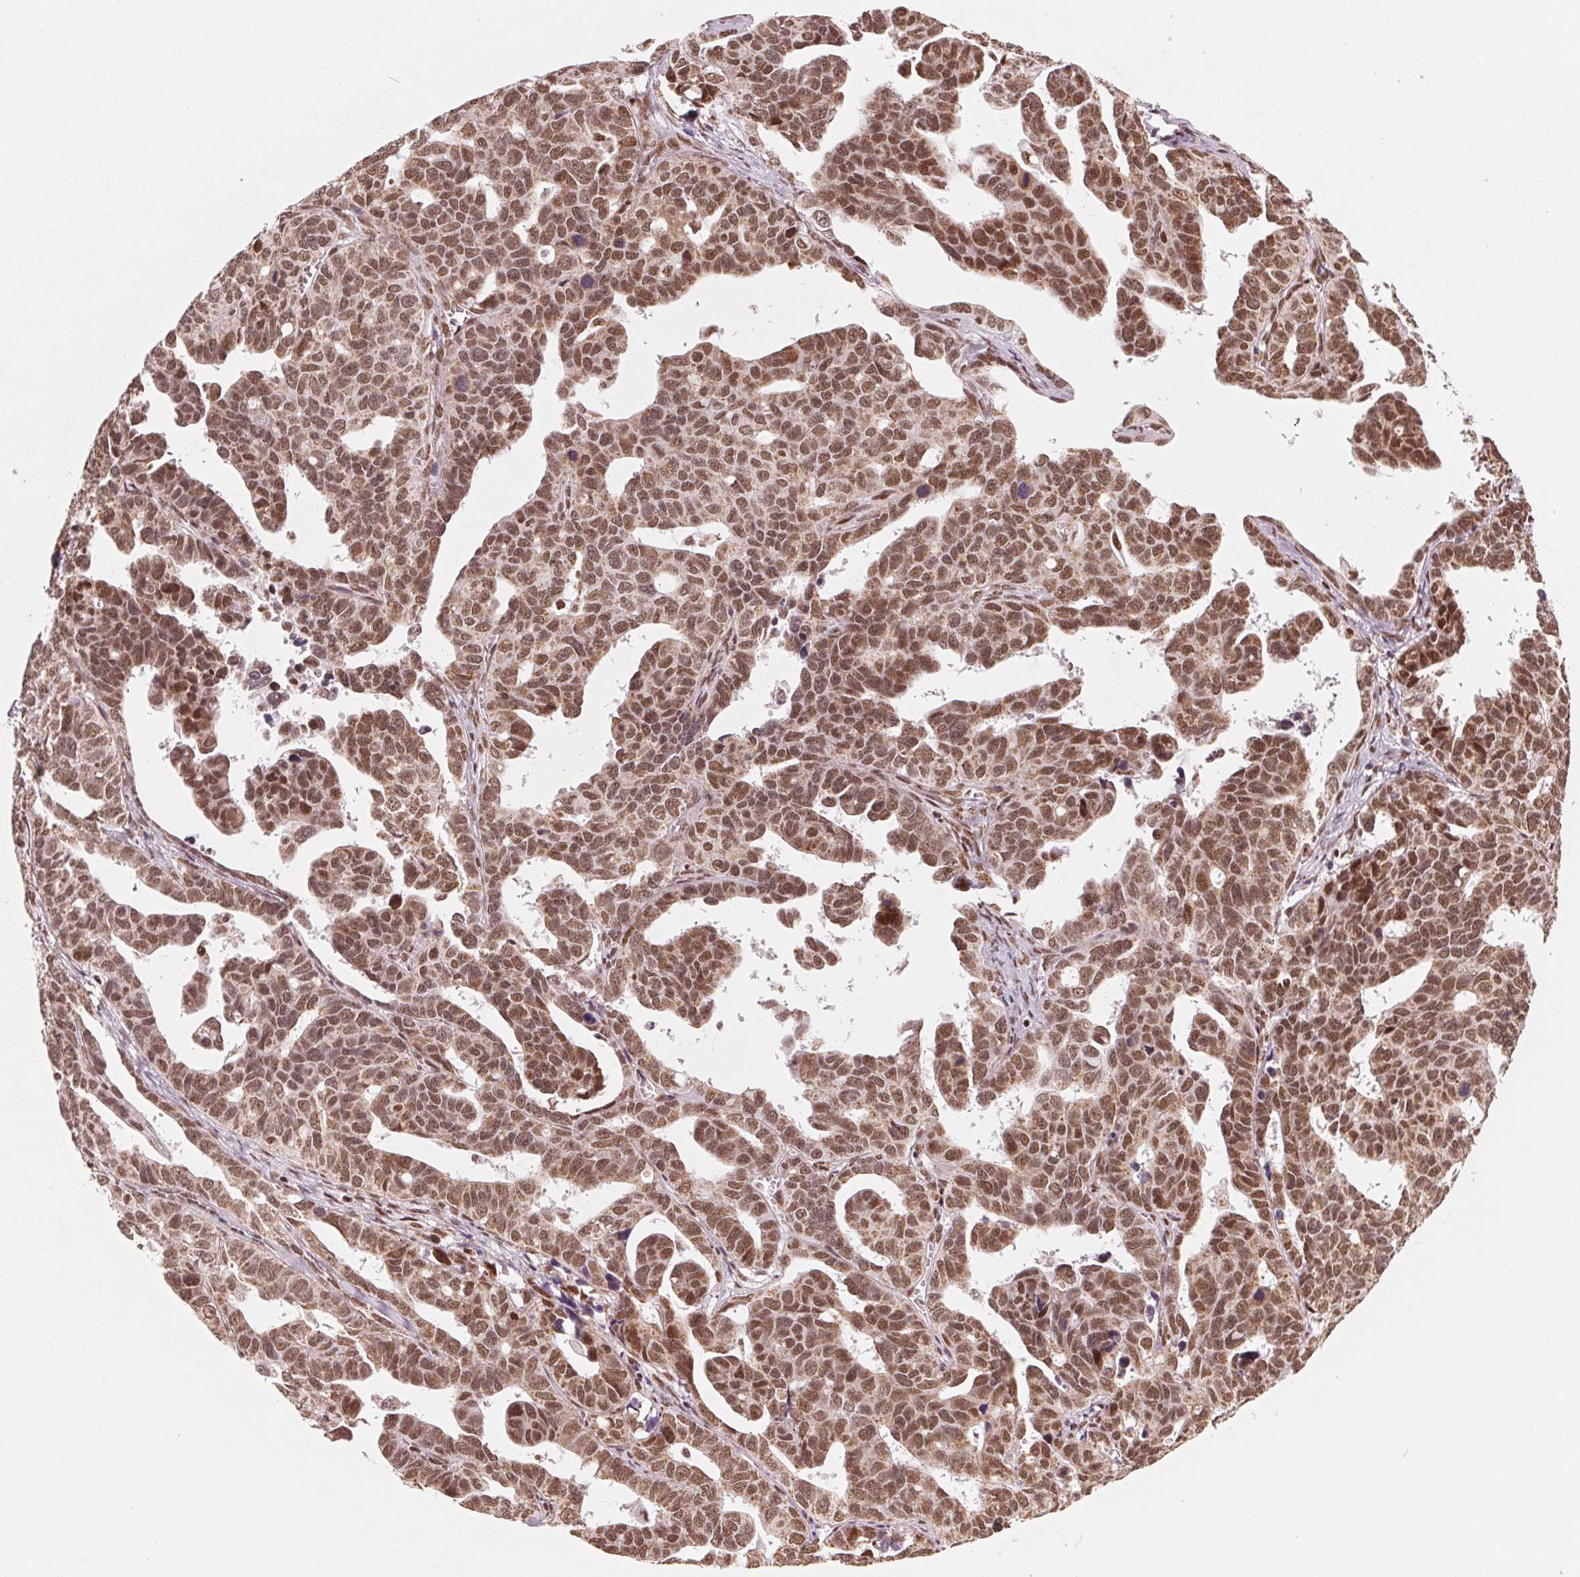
{"staining": {"intensity": "moderate", "quantity": ">75%", "location": "nuclear"}, "tissue": "ovarian cancer", "cell_type": "Tumor cells", "image_type": "cancer", "snomed": [{"axis": "morphology", "description": "Cystadenocarcinoma, serous, NOS"}, {"axis": "topography", "description": "Ovary"}], "caption": "This is an image of IHC staining of ovarian serous cystadenocarcinoma, which shows moderate expression in the nuclear of tumor cells.", "gene": "TOPORS", "patient": {"sex": "female", "age": 69}}